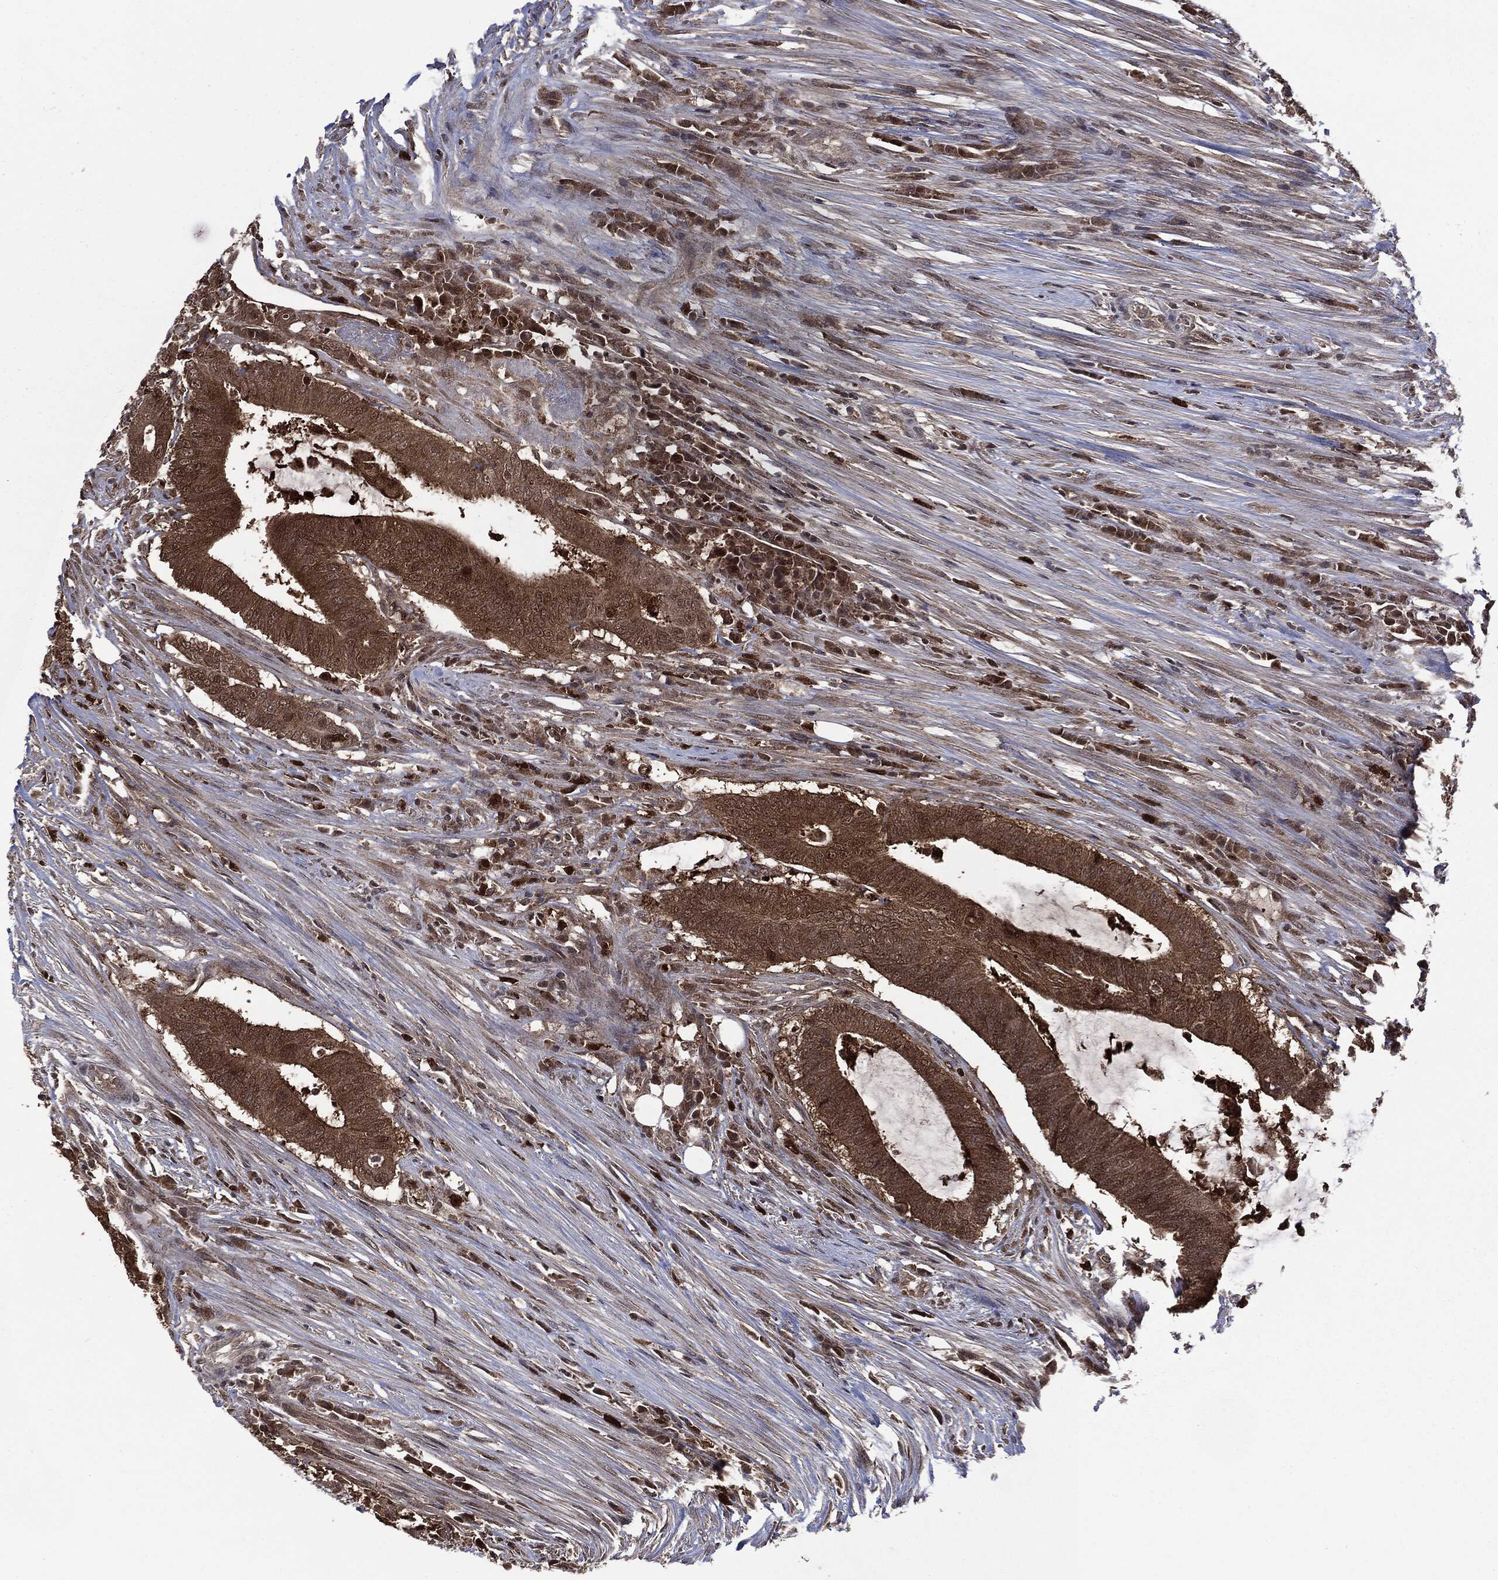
{"staining": {"intensity": "strong", "quantity": ">75%", "location": "cytoplasmic/membranous"}, "tissue": "colorectal cancer", "cell_type": "Tumor cells", "image_type": "cancer", "snomed": [{"axis": "morphology", "description": "Adenocarcinoma, NOS"}, {"axis": "topography", "description": "Colon"}], "caption": "Tumor cells demonstrate strong cytoplasmic/membranous positivity in about >75% of cells in adenocarcinoma (colorectal).", "gene": "GPI", "patient": {"sex": "female", "age": 43}}